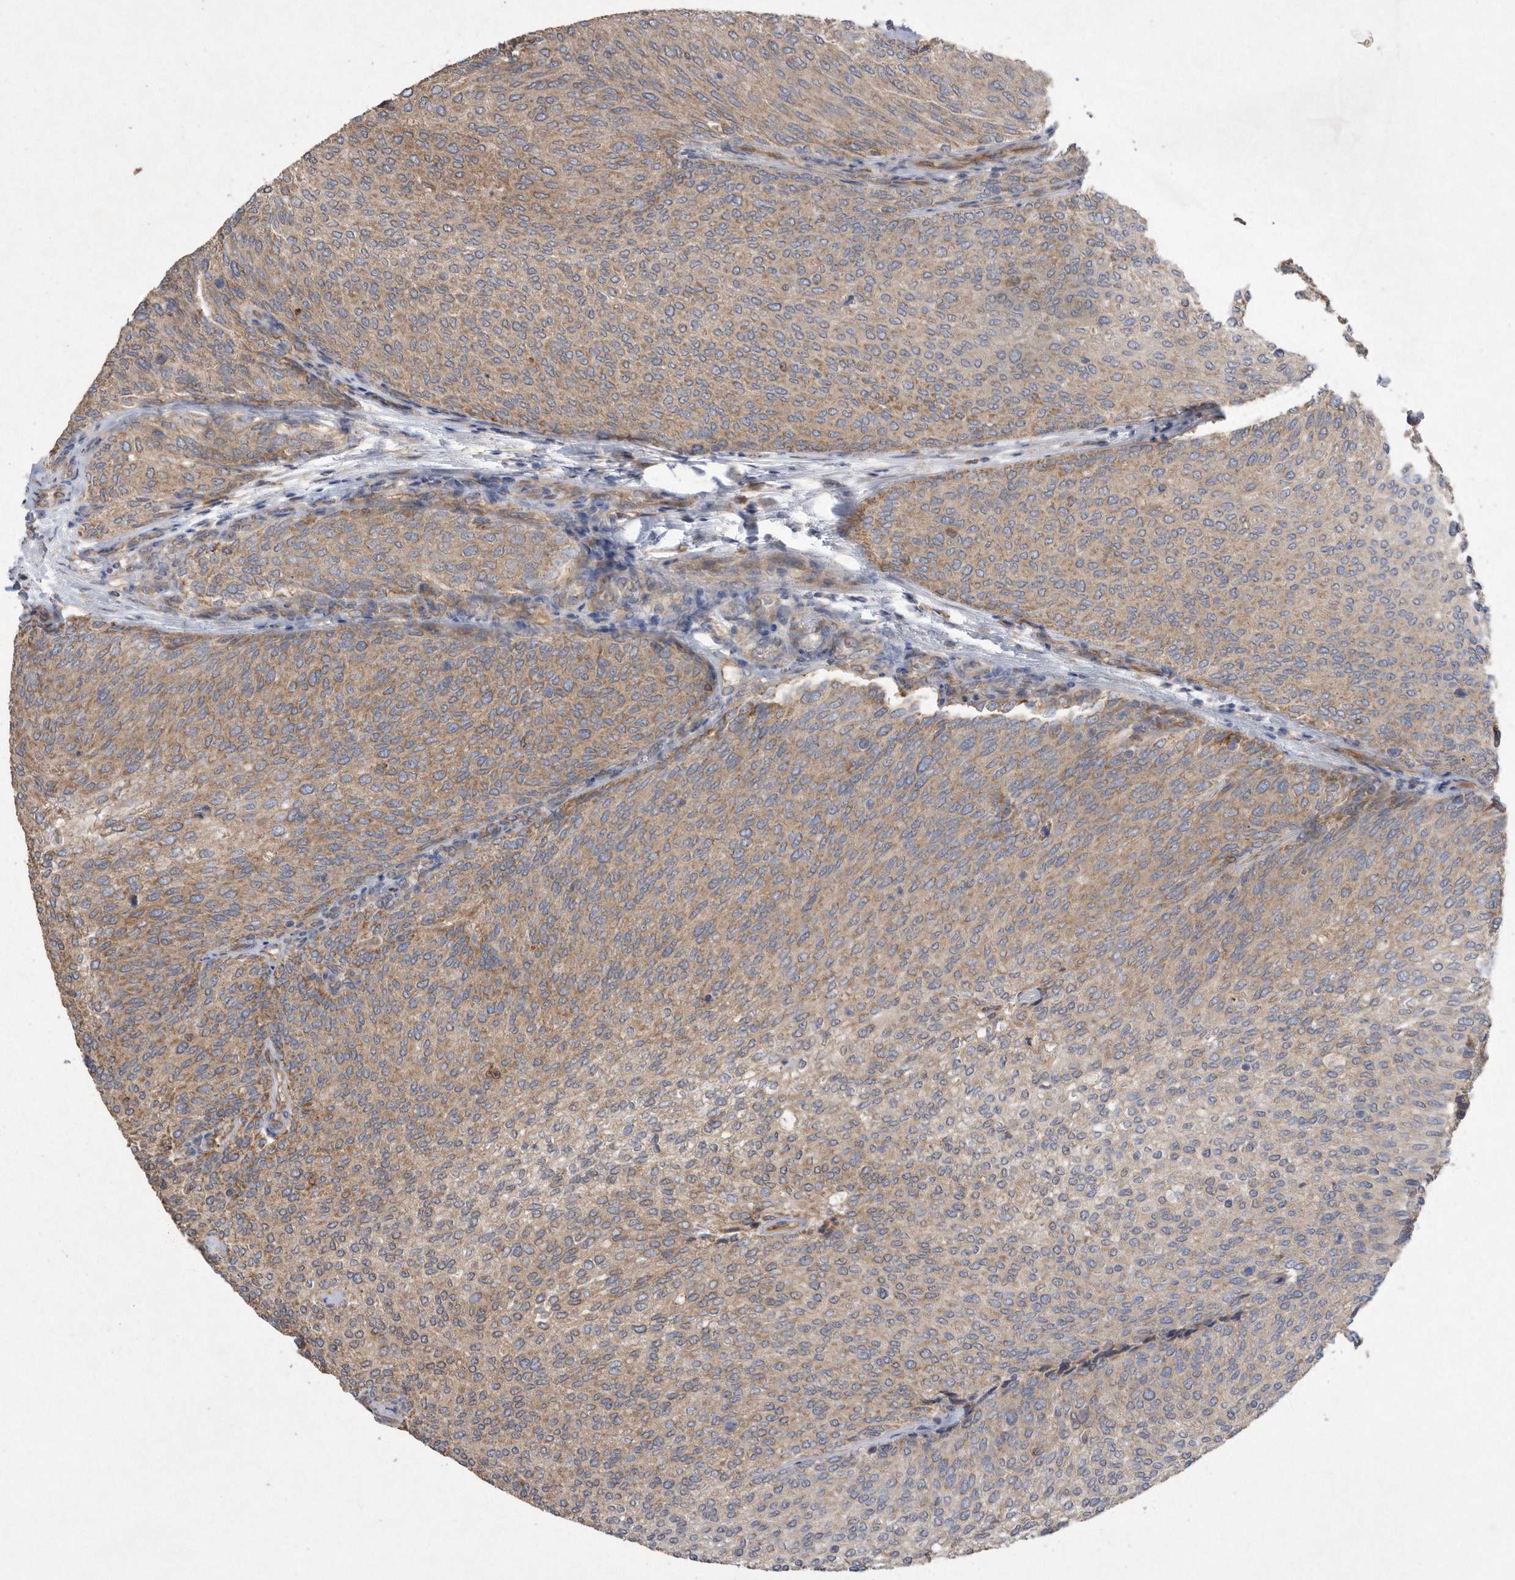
{"staining": {"intensity": "moderate", "quantity": ">75%", "location": "cytoplasmic/membranous"}, "tissue": "urothelial cancer", "cell_type": "Tumor cells", "image_type": "cancer", "snomed": [{"axis": "morphology", "description": "Urothelial carcinoma, Low grade"}, {"axis": "topography", "description": "Urinary bladder"}], "caption": "Tumor cells show moderate cytoplasmic/membranous expression in approximately >75% of cells in urothelial cancer. Using DAB (3,3'-diaminobenzidine) (brown) and hematoxylin (blue) stains, captured at high magnification using brightfield microscopy.", "gene": "PON2", "patient": {"sex": "female", "age": 79}}